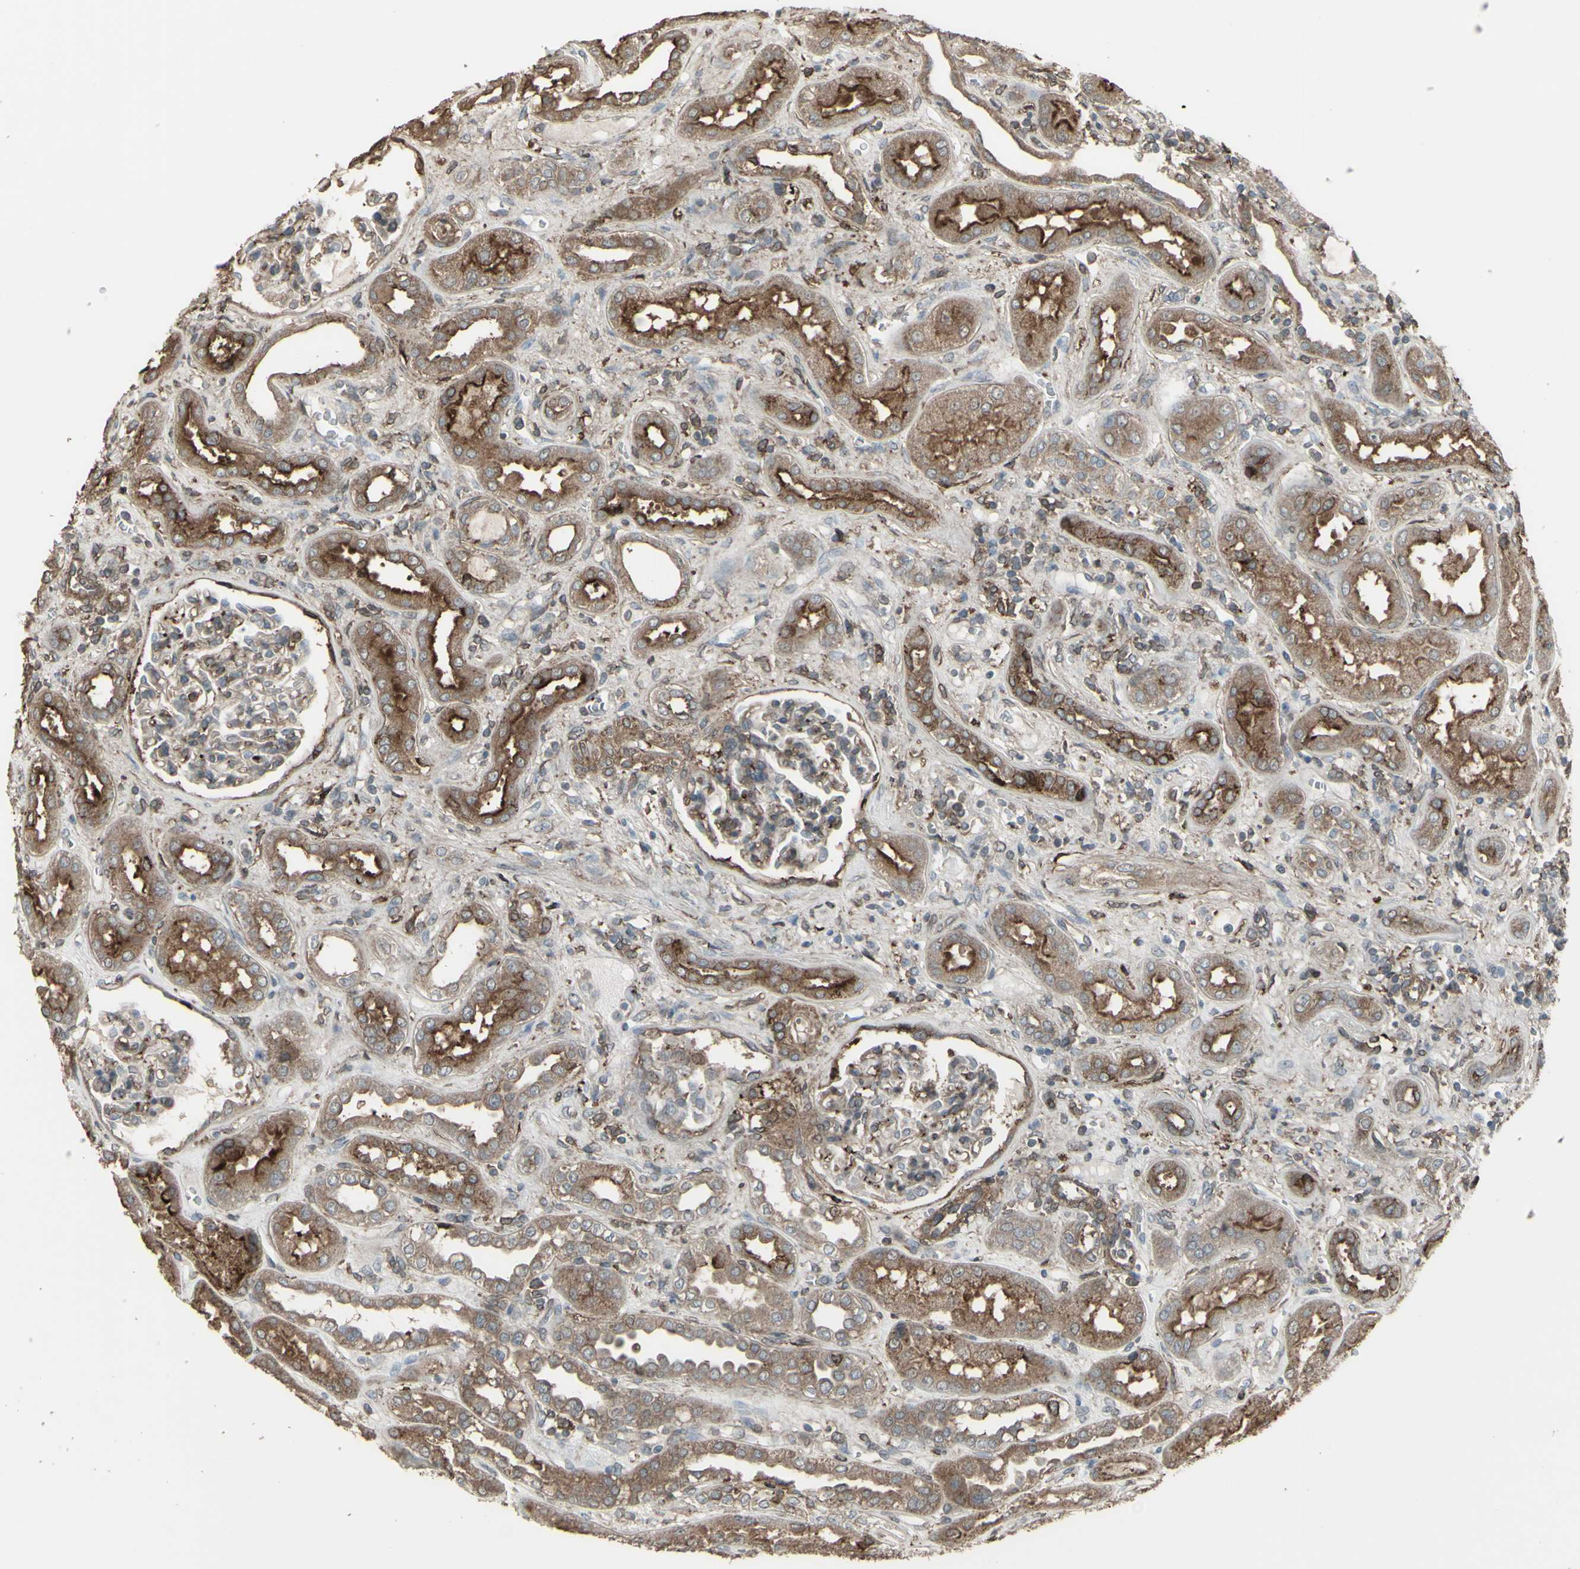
{"staining": {"intensity": "weak", "quantity": "<25%", "location": "cytoplasmic/membranous"}, "tissue": "kidney", "cell_type": "Cells in glomeruli", "image_type": "normal", "snomed": [{"axis": "morphology", "description": "Normal tissue, NOS"}, {"axis": "topography", "description": "Kidney"}], "caption": "DAB immunohistochemical staining of unremarkable human kidney displays no significant staining in cells in glomeruli.", "gene": "SMO", "patient": {"sex": "male", "age": 59}}